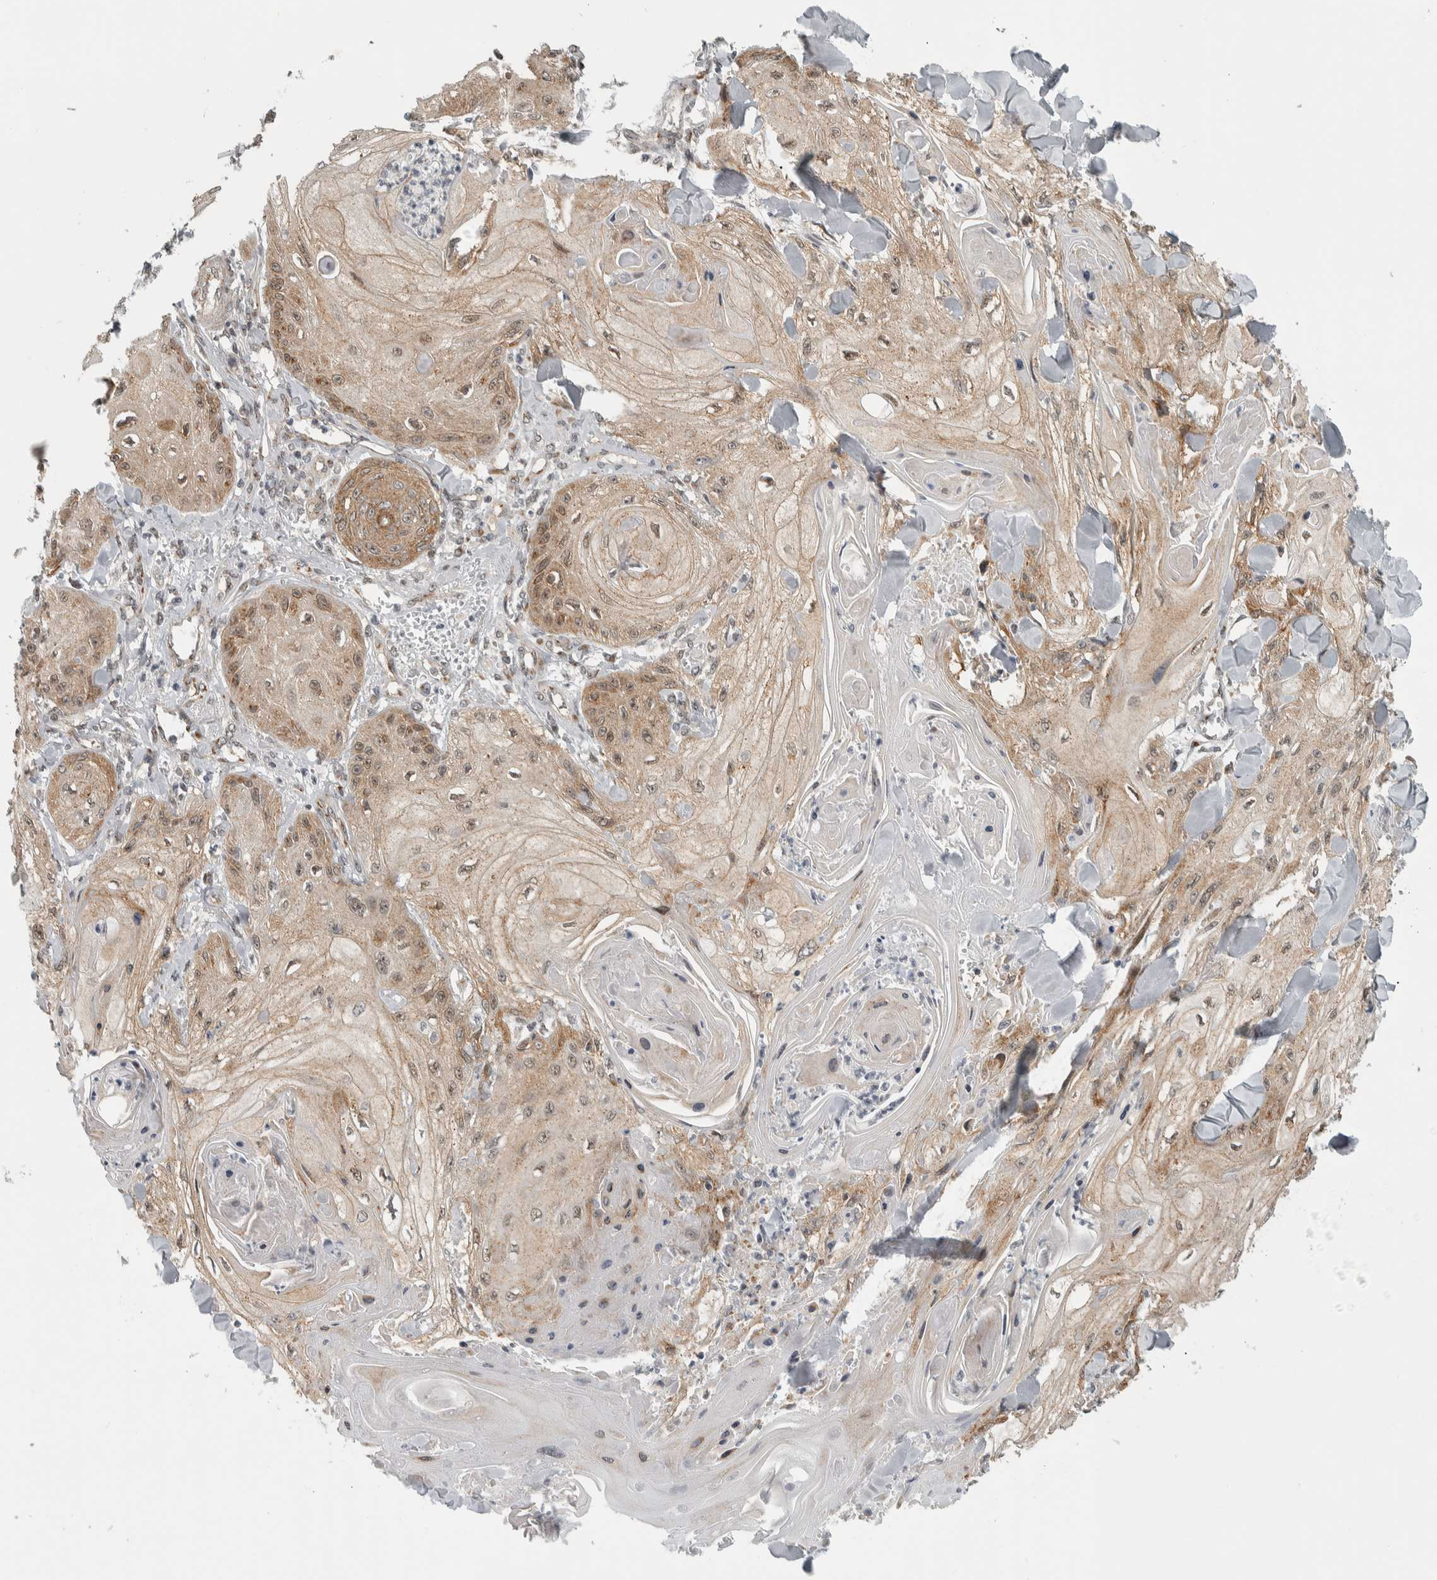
{"staining": {"intensity": "weak", "quantity": ">75%", "location": "cytoplasmic/membranous,nuclear"}, "tissue": "skin cancer", "cell_type": "Tumor cells", "image_type": "cancer", "snomed": [{"axis": "morphology", "description": "Squamous cell carcinoma, NOS"}, {"axis": "topography", "description": "Skin"}], "caption": "Immunohistochemical staining of skin cancer demonstrates weak cytoplasmic/membranous and nuclear protein positivity in approximately >75% of tumor cells.", "gene": "ZMYND8", "patient": {"sex": "male", "age": 74}}